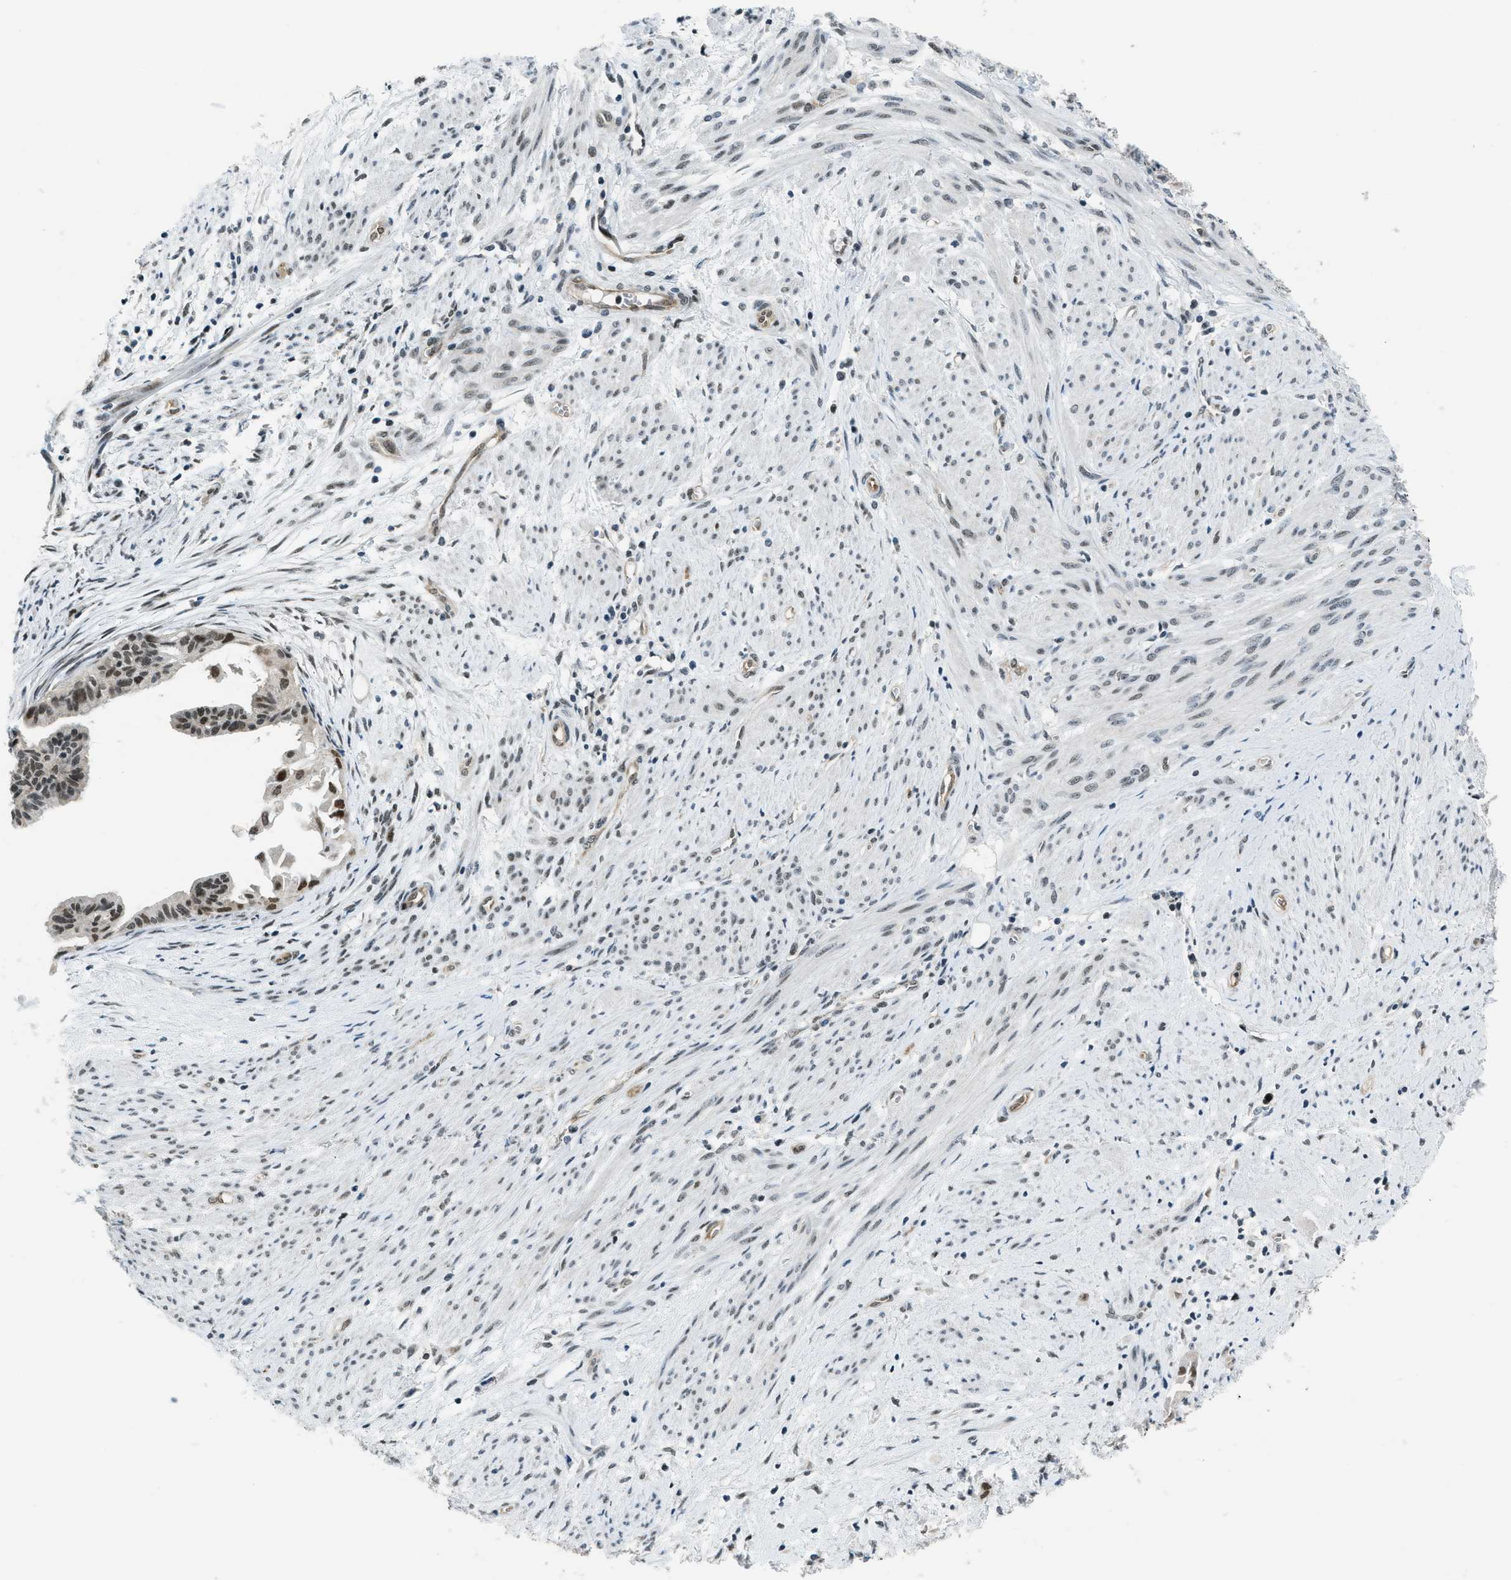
{"staining": {"intensity": "moderate", "quantity": ">75%", "location": "nuclear"}, "tissue": "cervical cancer", "cell_type": "Tumor cells", "image_type": "cancer", "snomed": [{"axis": "morphology", "description": "Normal tissue, NOS"}, {"axis": "morphology", "description": "Adenocarcinoma, NOS"}, {"axis": "topography", "description": "Cervix"}, {"axis": "topography", "description": "Endometrium"}], "caption": "Cervical cancer stained with DAB IHC exhibits medium levels of moderate nuclear positivity in approximately >75% of tumor cells.", "gene": "KLF6", "patient": {"sex": "female", "age": 86}}